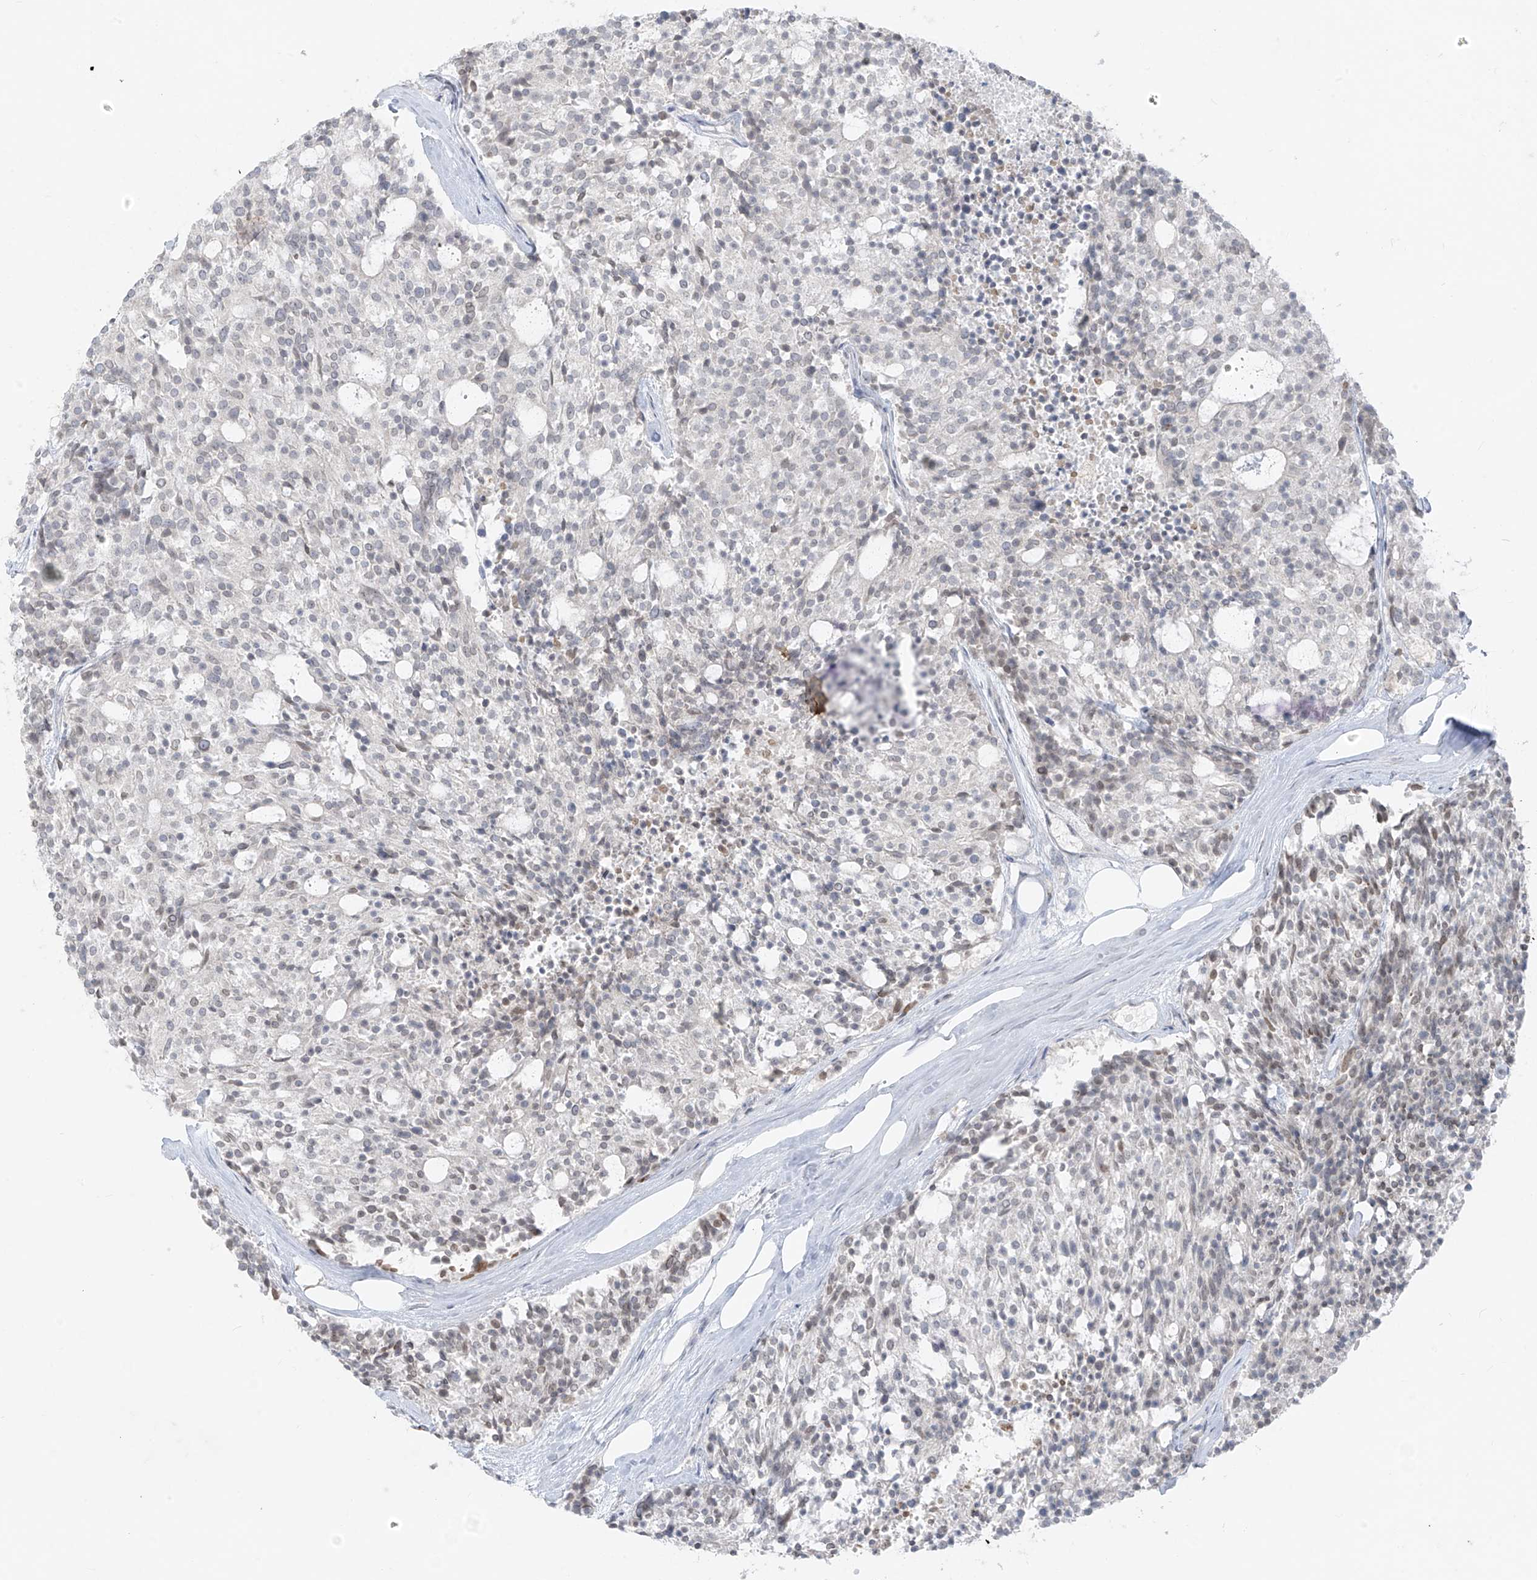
{"staining": {"intensity": "negative", "quantity": "none", "location": "none"}, "tissue": "carcinoid", "cell_type": "Tumor cells", "image_type": "cancer", "snomed": [{"axis": "morphology", "description": "Carcinoid, malignant, NOS"}, {"axis": "topography", "description": "Pancreas"}], "caption": "Carcinoid stained for a protein using IHC shows no positivity tumor cells.", "gene": "OSBPL7", "patient": {"sex": "female", "age": 54}}